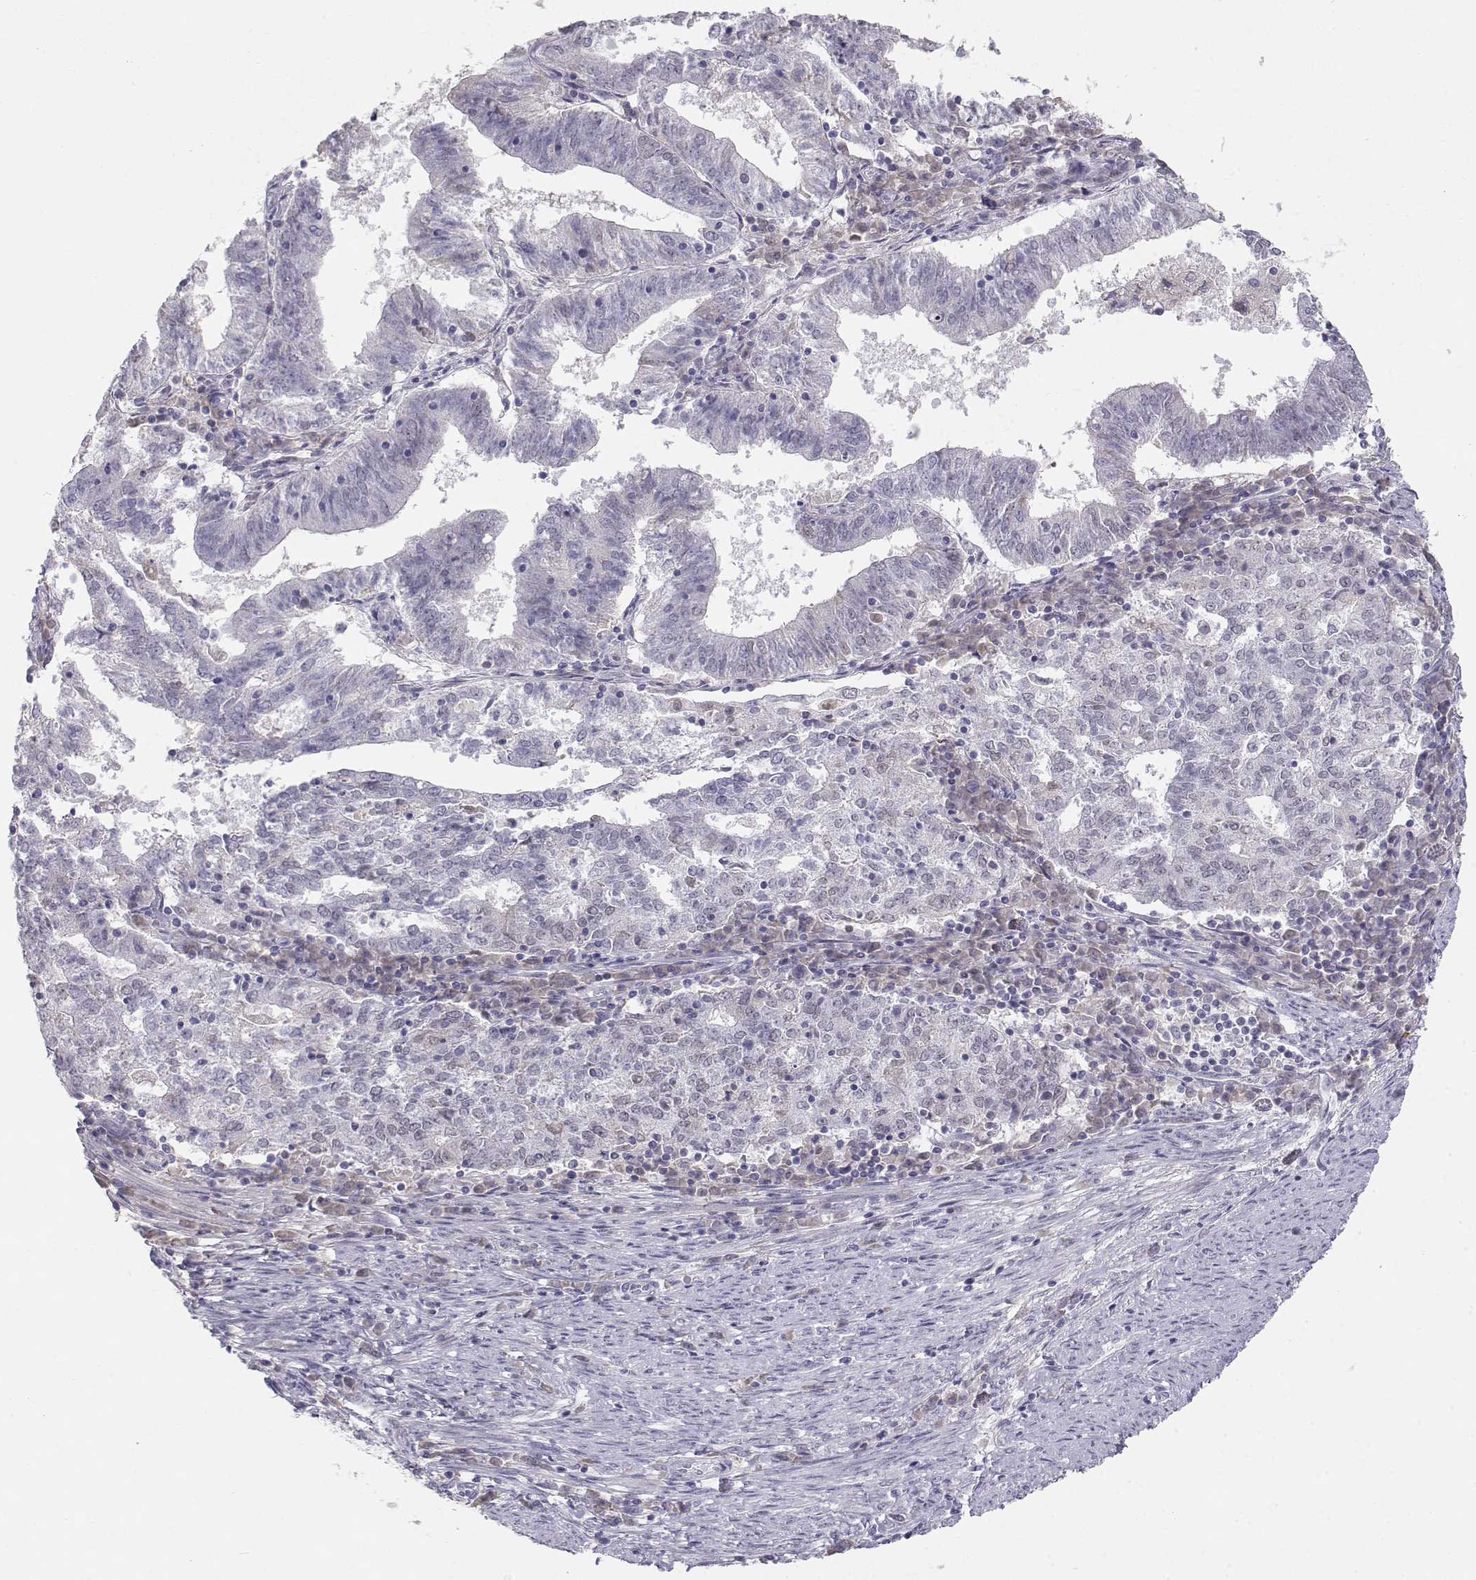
{"staining": {"intensity": "negative", "quantity": "none", "location": "none"}, "tissue": "endometrial cancer", "cell_type": "Tumor cells", "image_type": "cancer", "snomed": [{"axis": "morphology", "description": "Adenocarcinoma, NOS"}, {"axis": "topography", "description": "Endometrium"}], "caption": "Immunohistochemistry (IHC) histopathology image of endometrial adenocarcinoma stained for a protein (brown), which displays no staining in tumor cells.", "gene": "OPN5", "patient": {"sex": "female", "age": 82}}